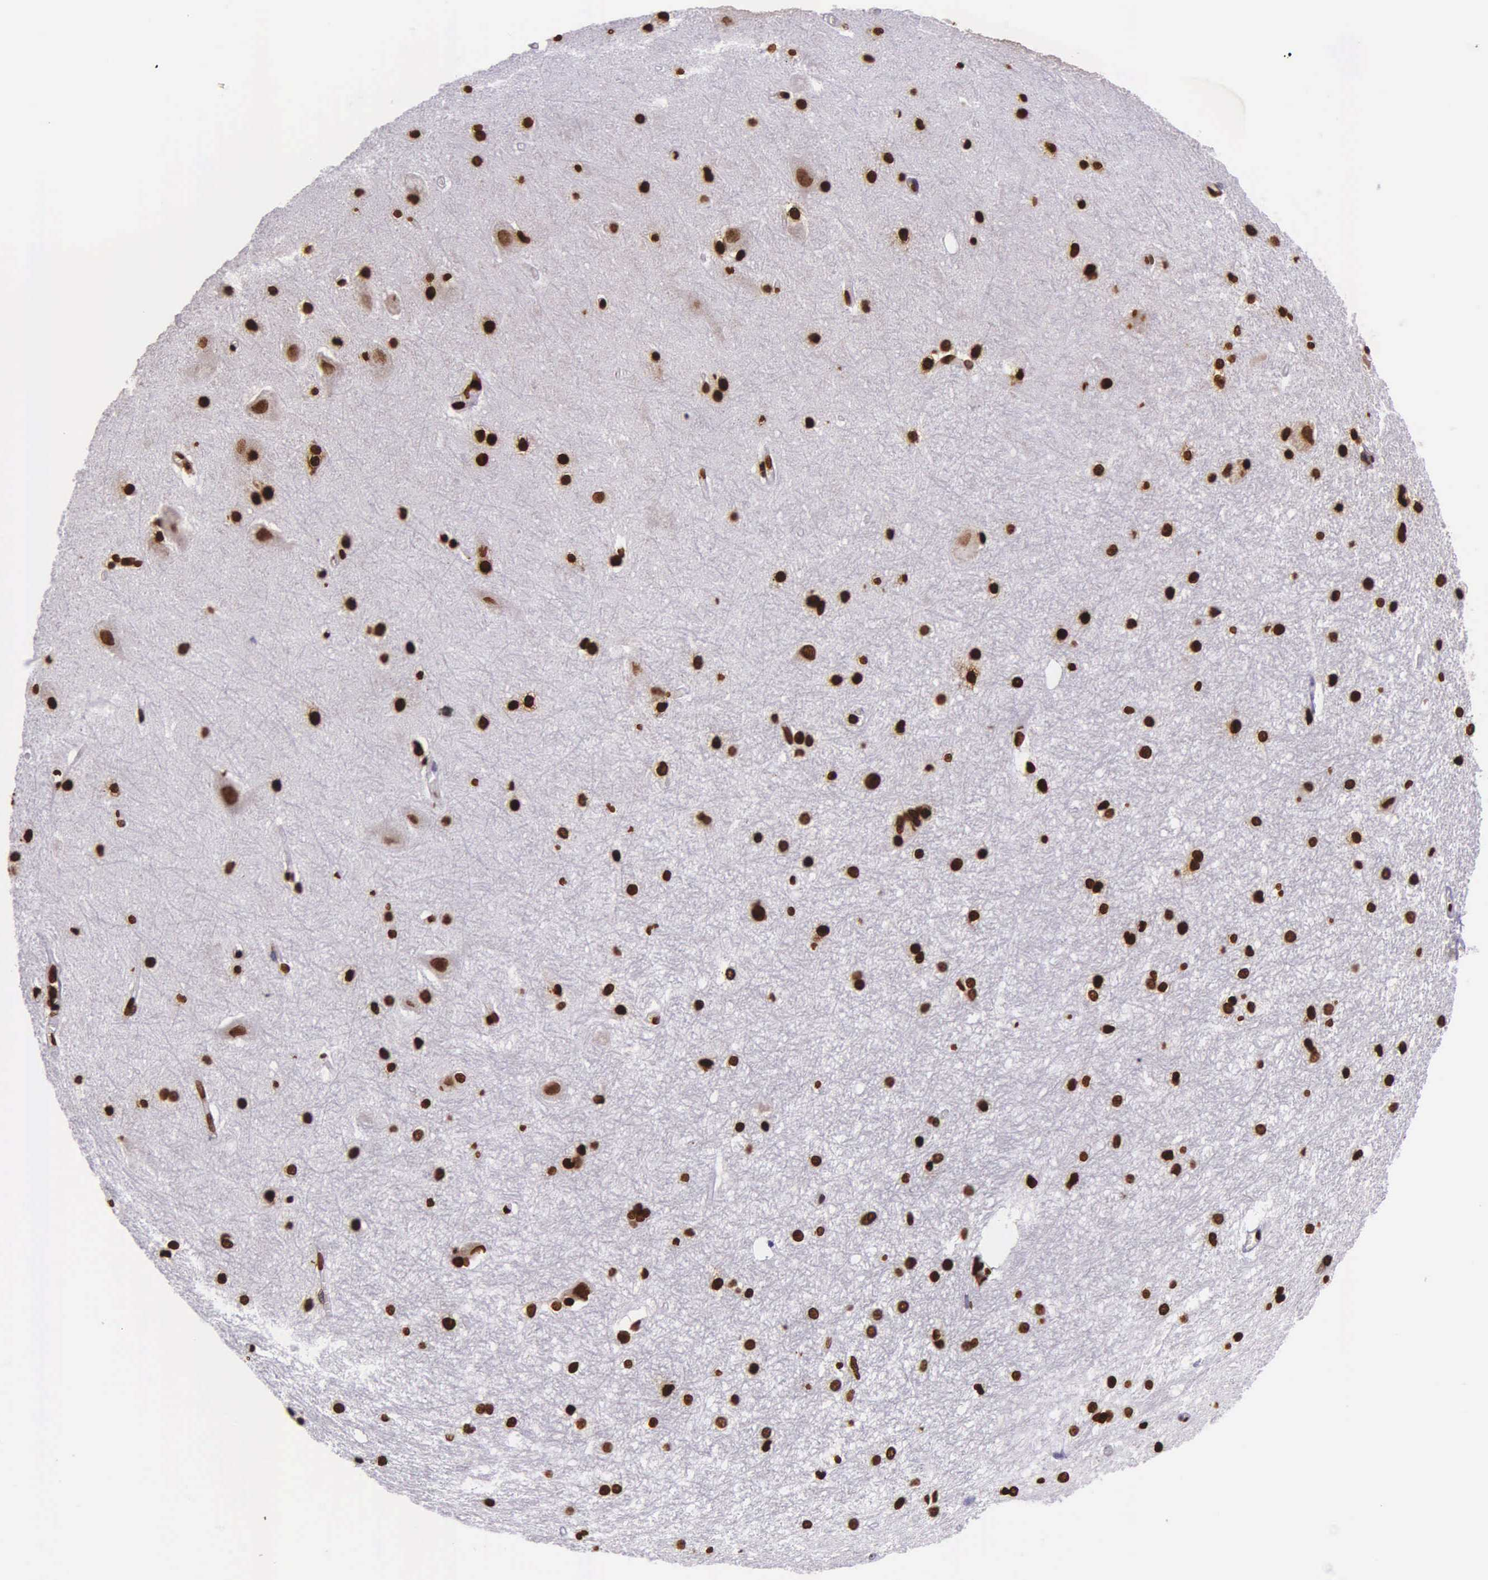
{"staining": {"intensity": "strong", "quantity": ">75%", "location": "nuclear"}, "tissue": "hippocampus", "cell_type": "Glial cells", "image_type": "normal", "snomed": [{"axis": "morphology", "description": "Normal tissue, NOS"}, {"axis": "topography", "description": "Hippocampus"}], "caption": "Glial cells exhibit strong nuclear staining in approximately >75% of cells in normal hippocampus.", "gene": "H1", "patient": {"sex": "female", "age": 19}}